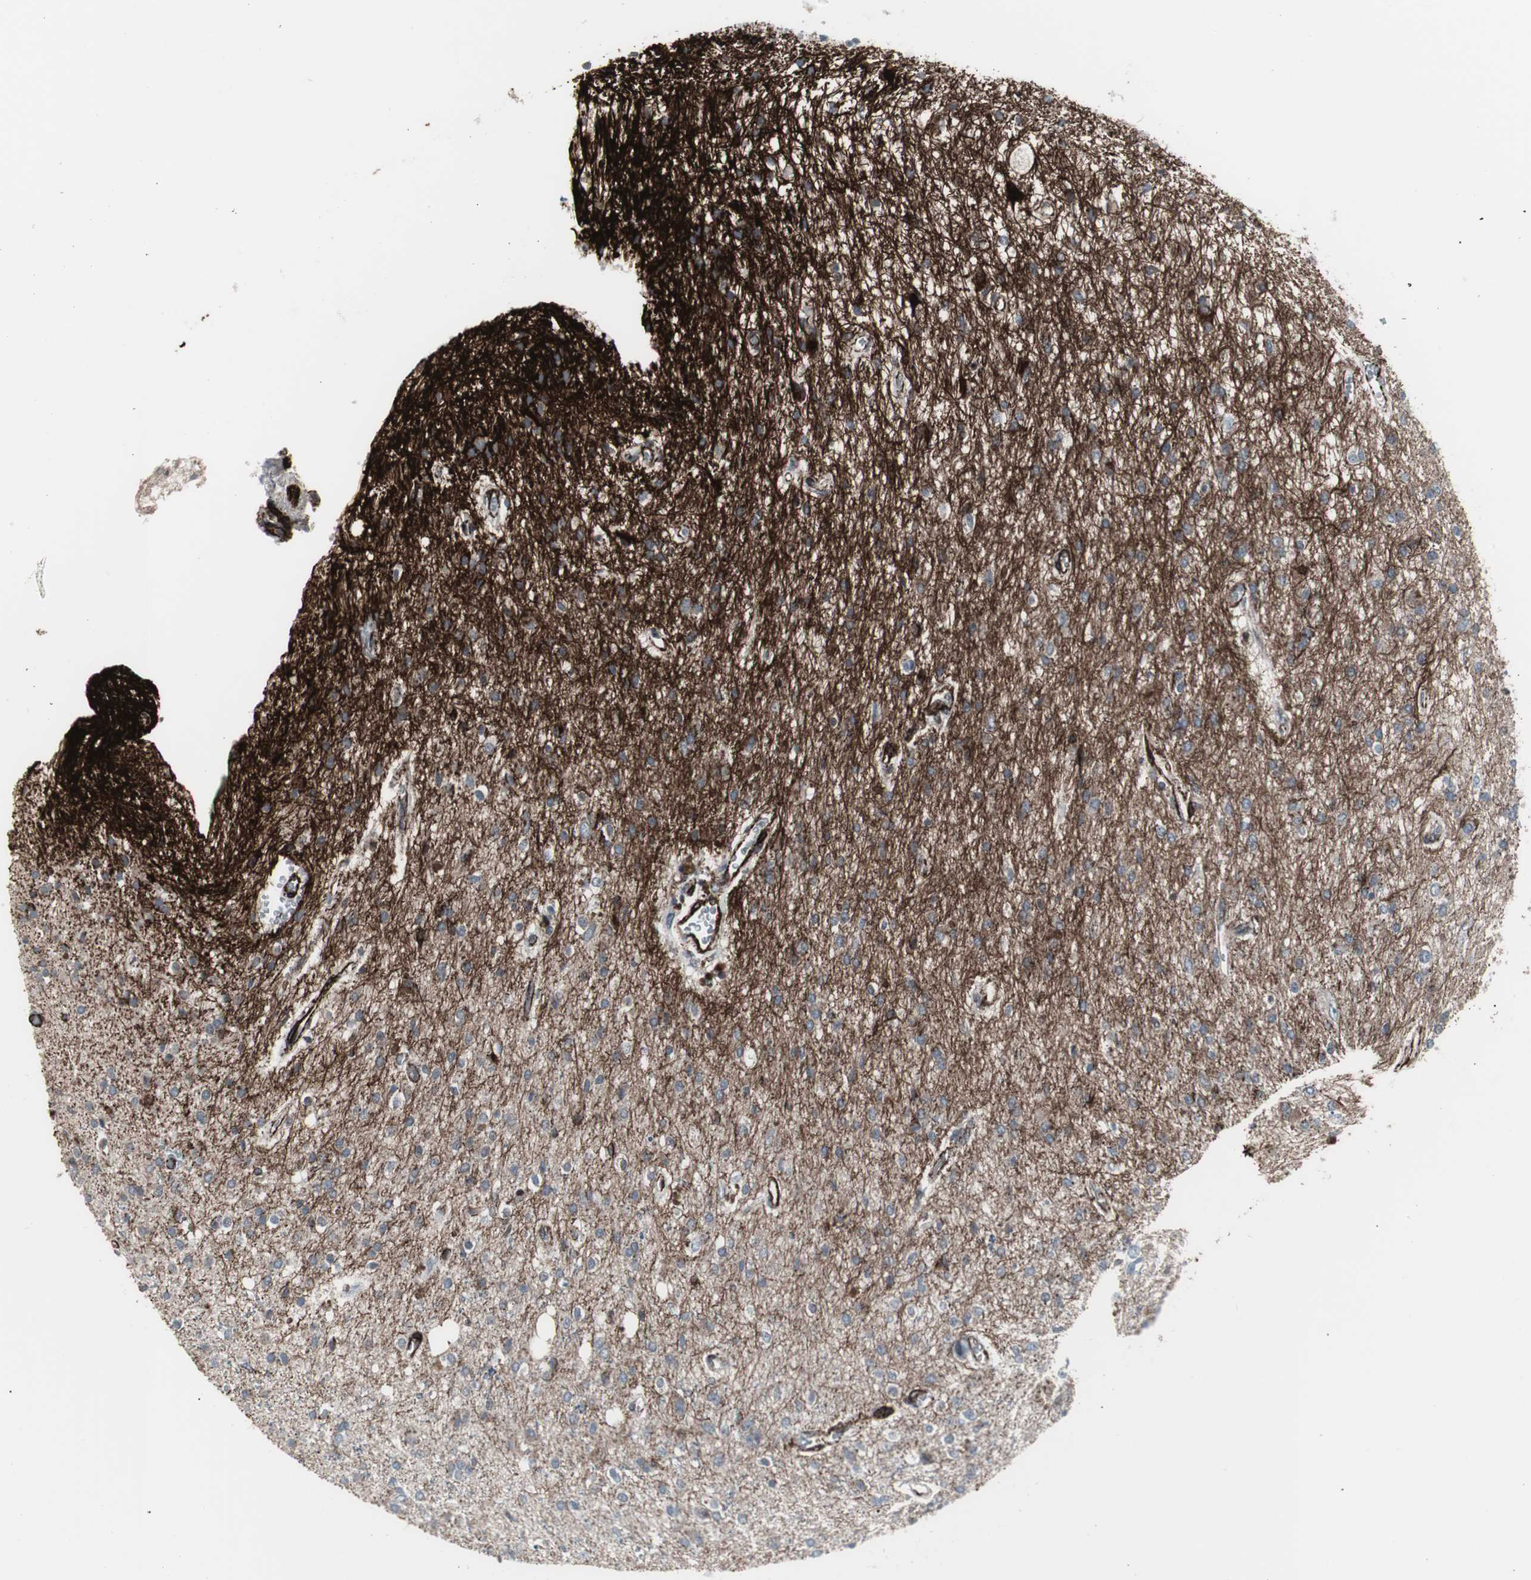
{"staining": {"intensity": "weak", "quantity": ">75%", "location": "cytoplasmic/membranous"}, "tissue": "glioma", "cell_type": "Tumor cells", "image_type": "cancer", "snomed": [{"axis": "morphology", "description": "Glioma, malignant, High grade"}, {"axis": "topography", "description": "Brain"}], "caption": "A high-resolution micrograph shows immunohistochemistry (IHC) staining of malignant glioma (high-grade), which displays weak cytoplasmic/membranous expression in about >75% of tumor cells.", "gene": "PDGFA", "patient": {"sex": "male", "age": 47}}